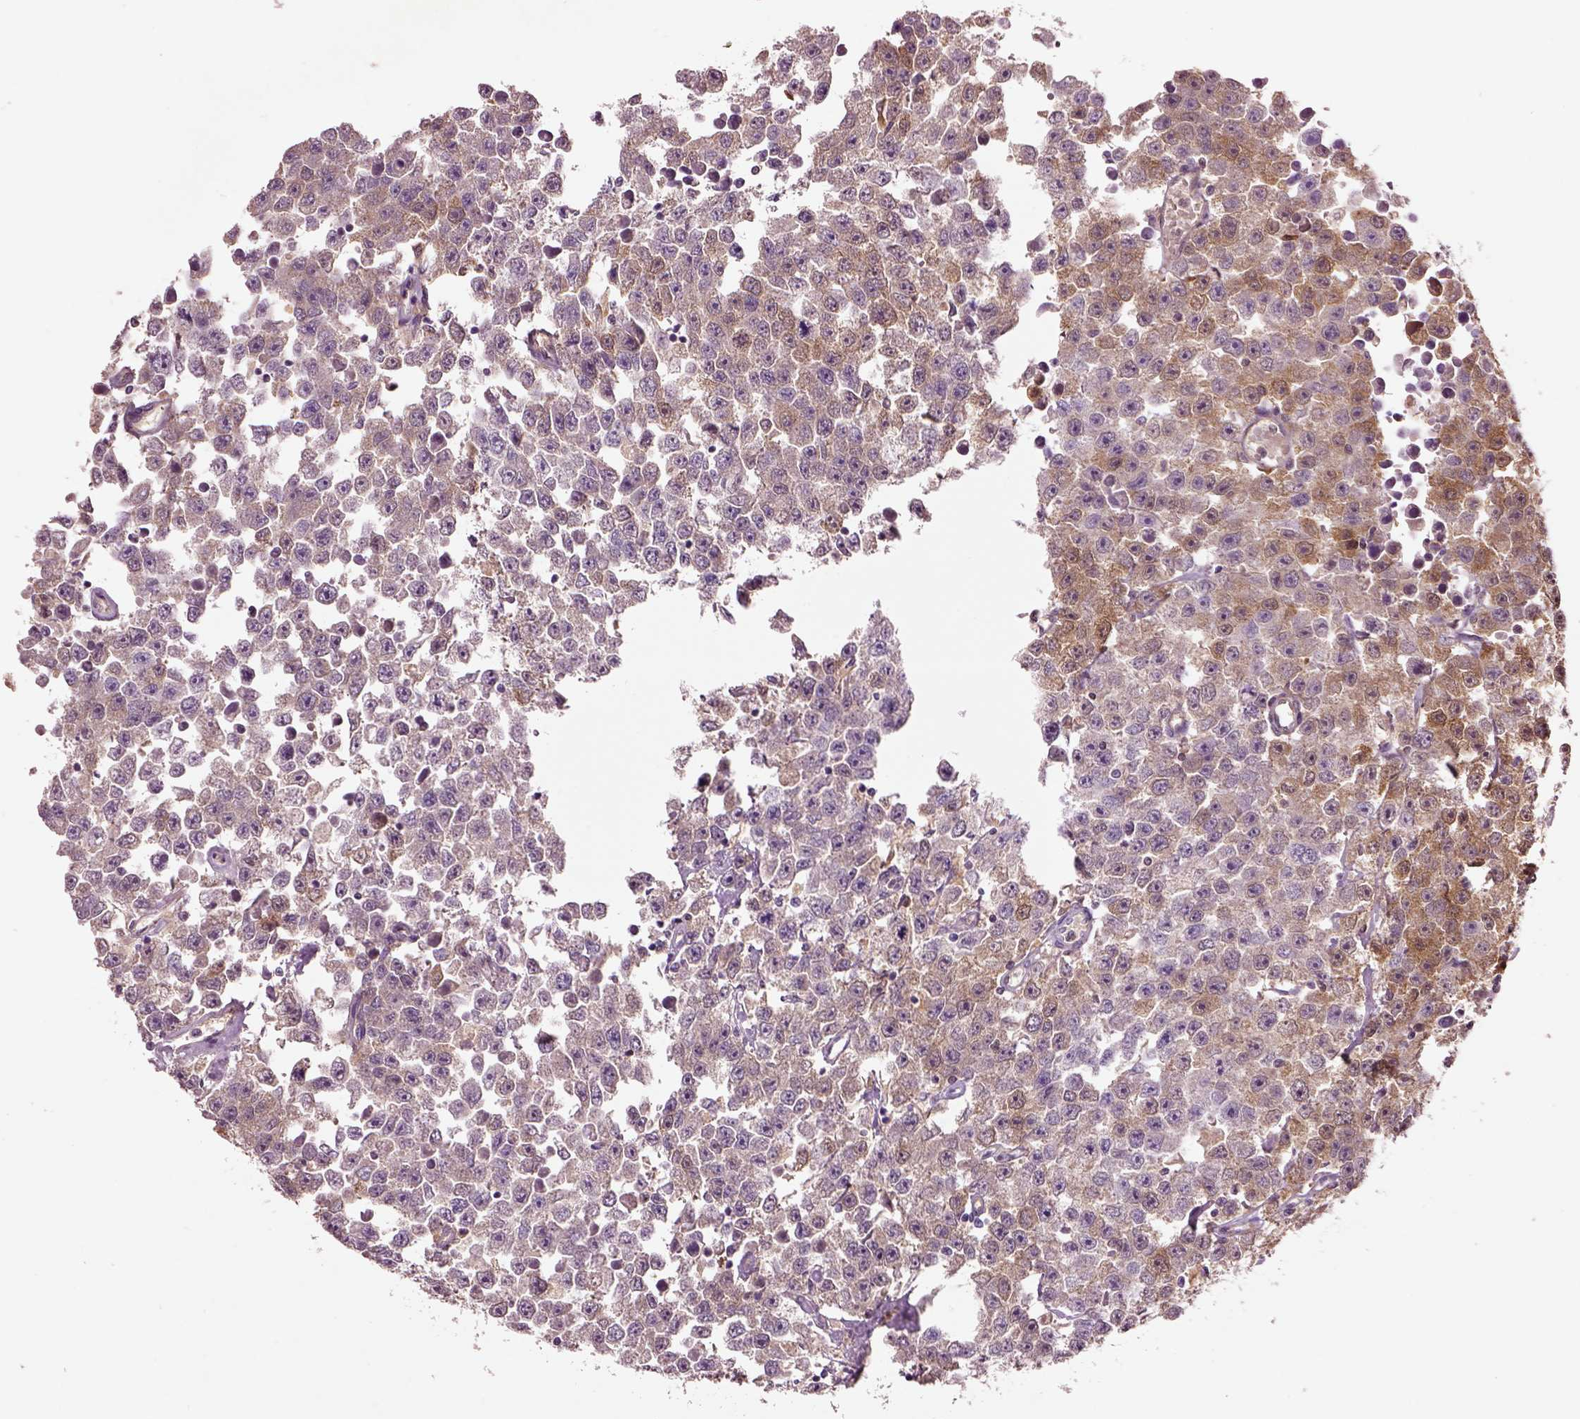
{"staining": {"intensity": "moderate", "quantity": "<25%", "location": "cytoplasmic/membranous"}, "tissue": "testis cancer", "cell_type": "Tumor cells", "image_type": "cancer", "snomed": [{"axis": "morphology", "description": "Seminoma, NOS"}, {"axis": "topography", "description": "Testis"}], "caption": "A low amount of moderate cytoplasmic/membranous staining is identified in approximately <25% of tumor cells in testis cancer (seminoma) tissue. Using DAB (brown) and hematoxylin (blue) stains, captured at high magnification using brightfield microscopy.", "gene": "MDP1", "patient": {"sex": "male", "age": 52}}